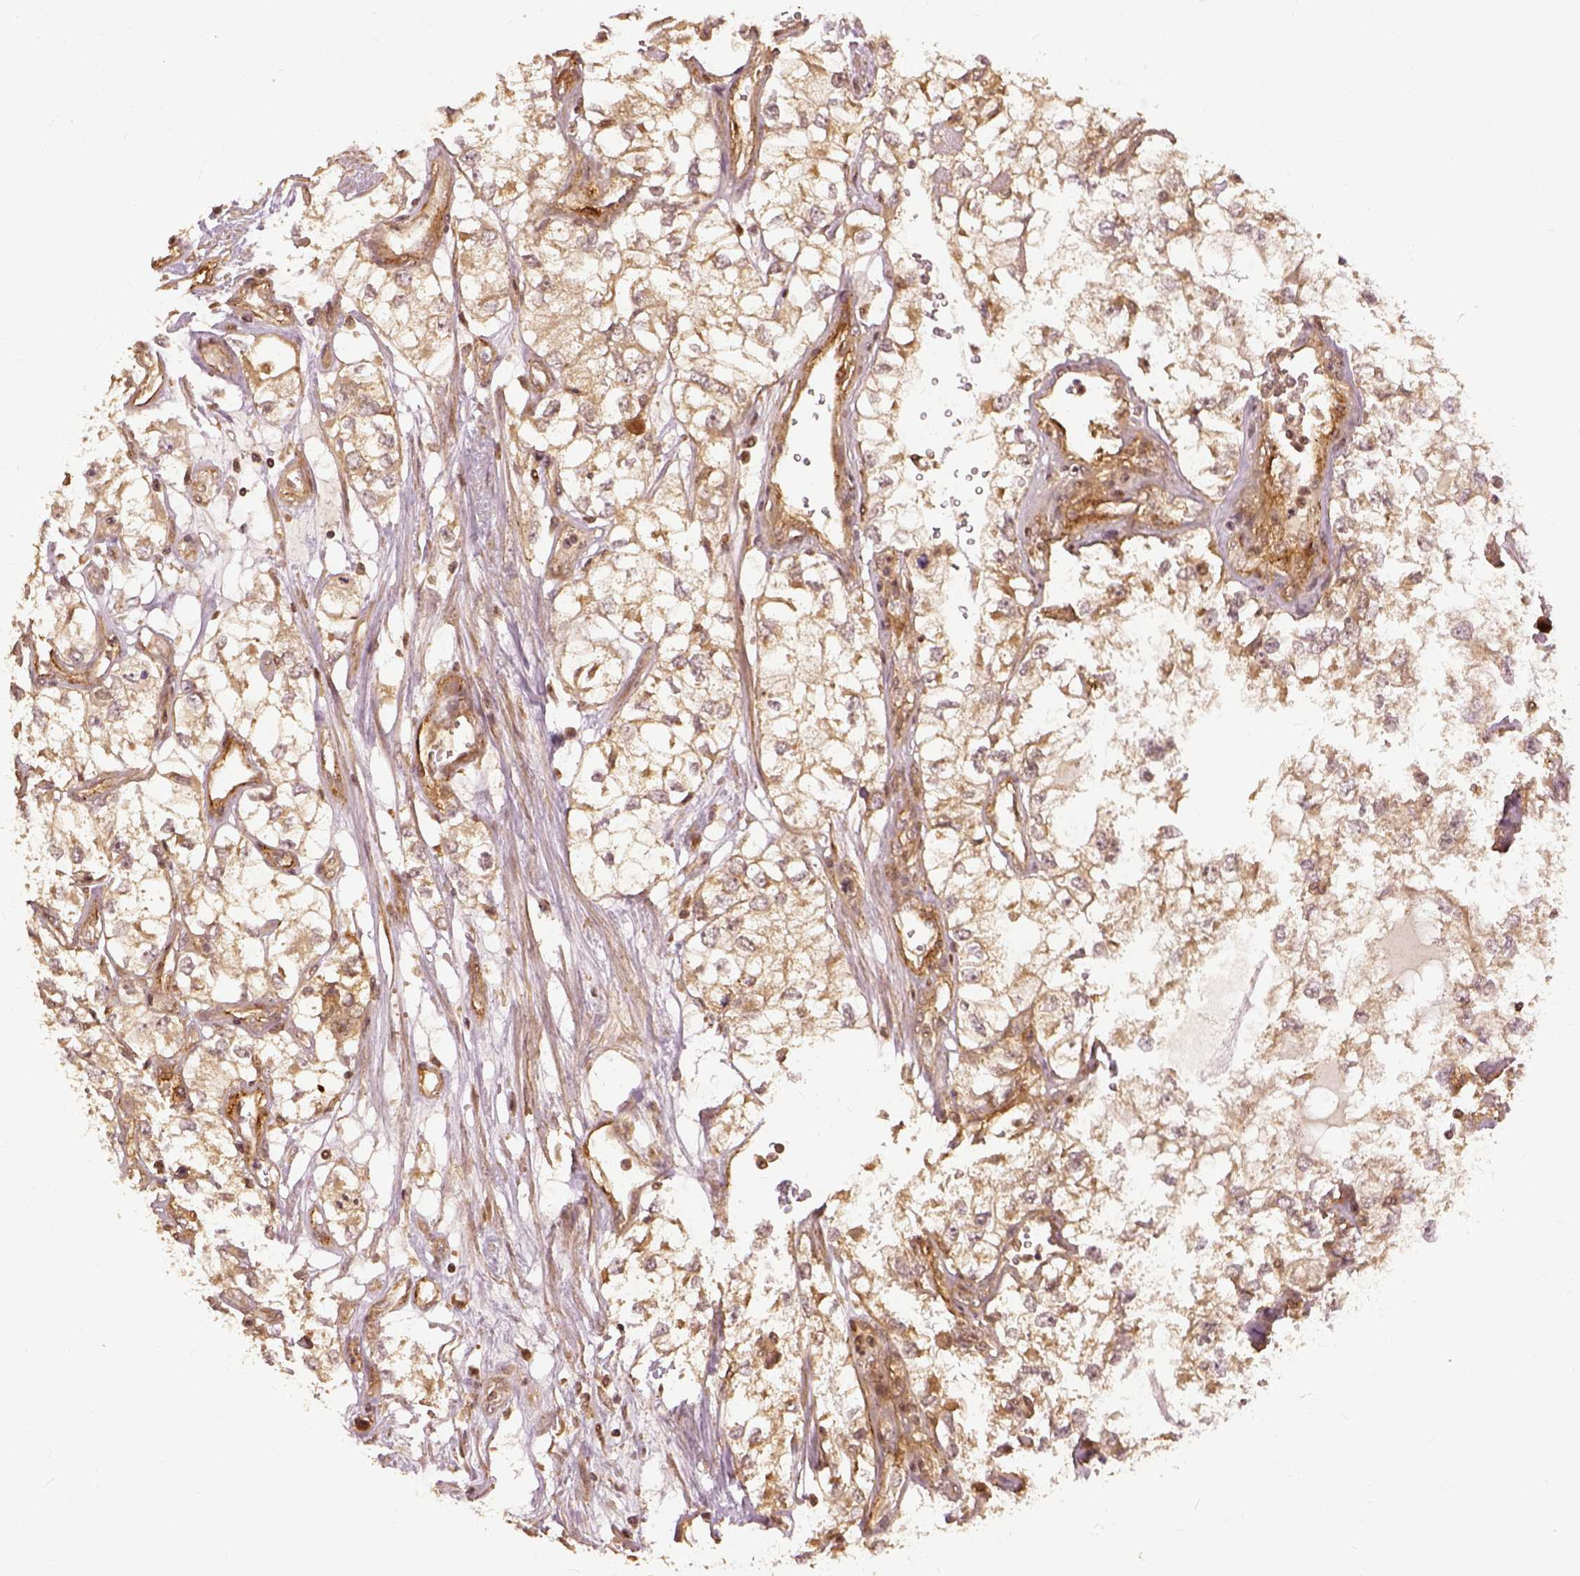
{"staining": {"intensity": "weak", "quantity": ">75%", "location": "cytoplasmic/membranous"}, "tissue": "renal cancer", "cell_type": "Tumor cells", "image_type": "cancer", "snomed": [{"axis": "morphology", "description": "Adenocarcinoma, NOS"}, {"axis": "topography", "description": "Kidney"}], "caption": "Human renal adenocarcinoma stained with a protein marker displays weak staining in tumor cells.", "gene": "VEGFA", "patient": {"sex": "female", "age": 59}}